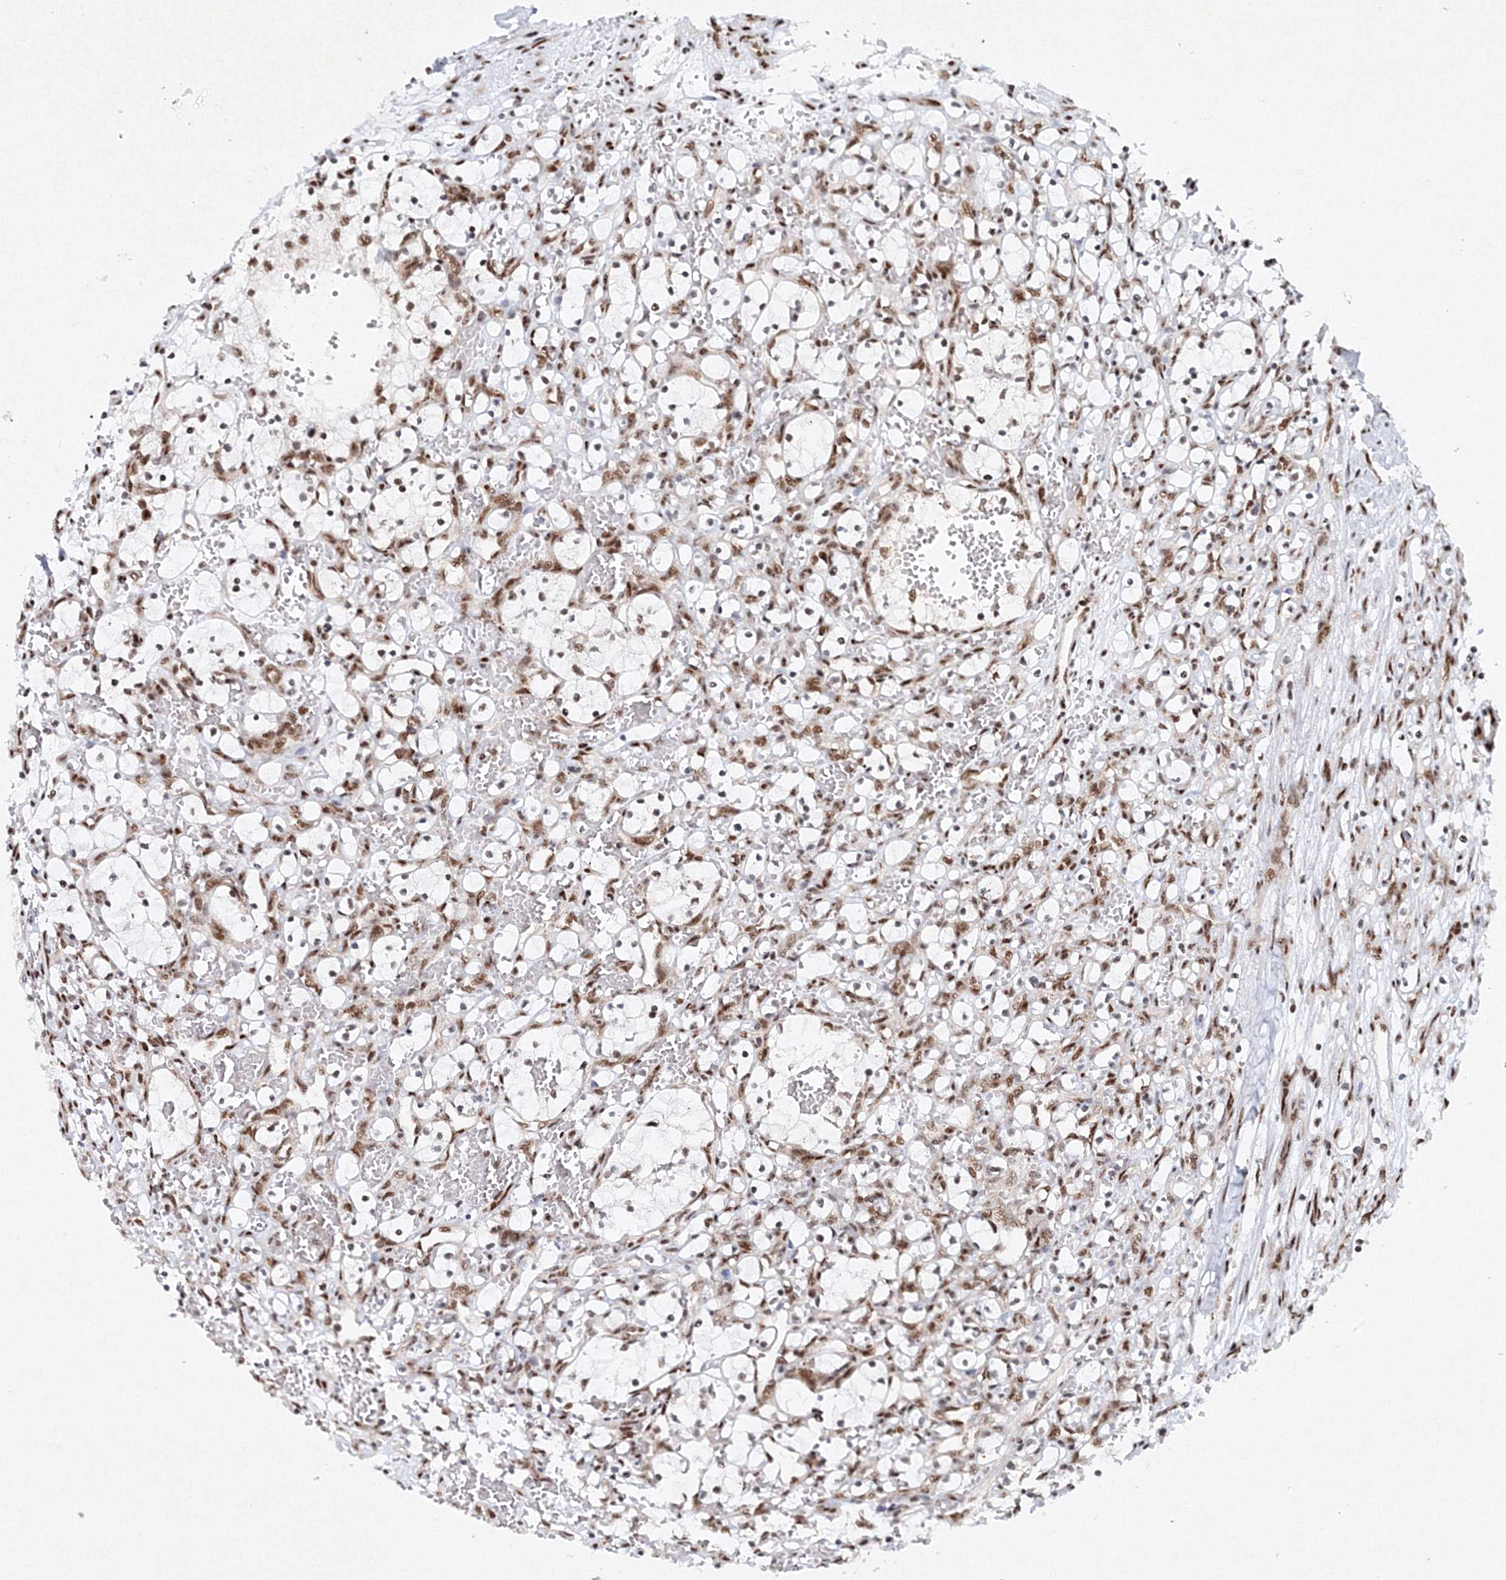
{"staining": {"intensity": "moderate", "quantity": "<25%", "location": "nuclear"}, "tissue": "renal cancer", "cell_type": "Tumor cells", "image_type": "cancer", "snomed": [{"axis": "morphology", "description": "Adenocarcinoma, NOS"}, {"axis": "topography", "description": "Kidney"}], "caption": "The histopathology image exhibits a brown stain indicating the presence of a protein in the nuclear of tumor cells in renal adenocarcinoma. (DAB IHC with brightfield microscopy, high magnification).", "gene": "SNRPC", "patient": {"sex": "female", "age": 69}}